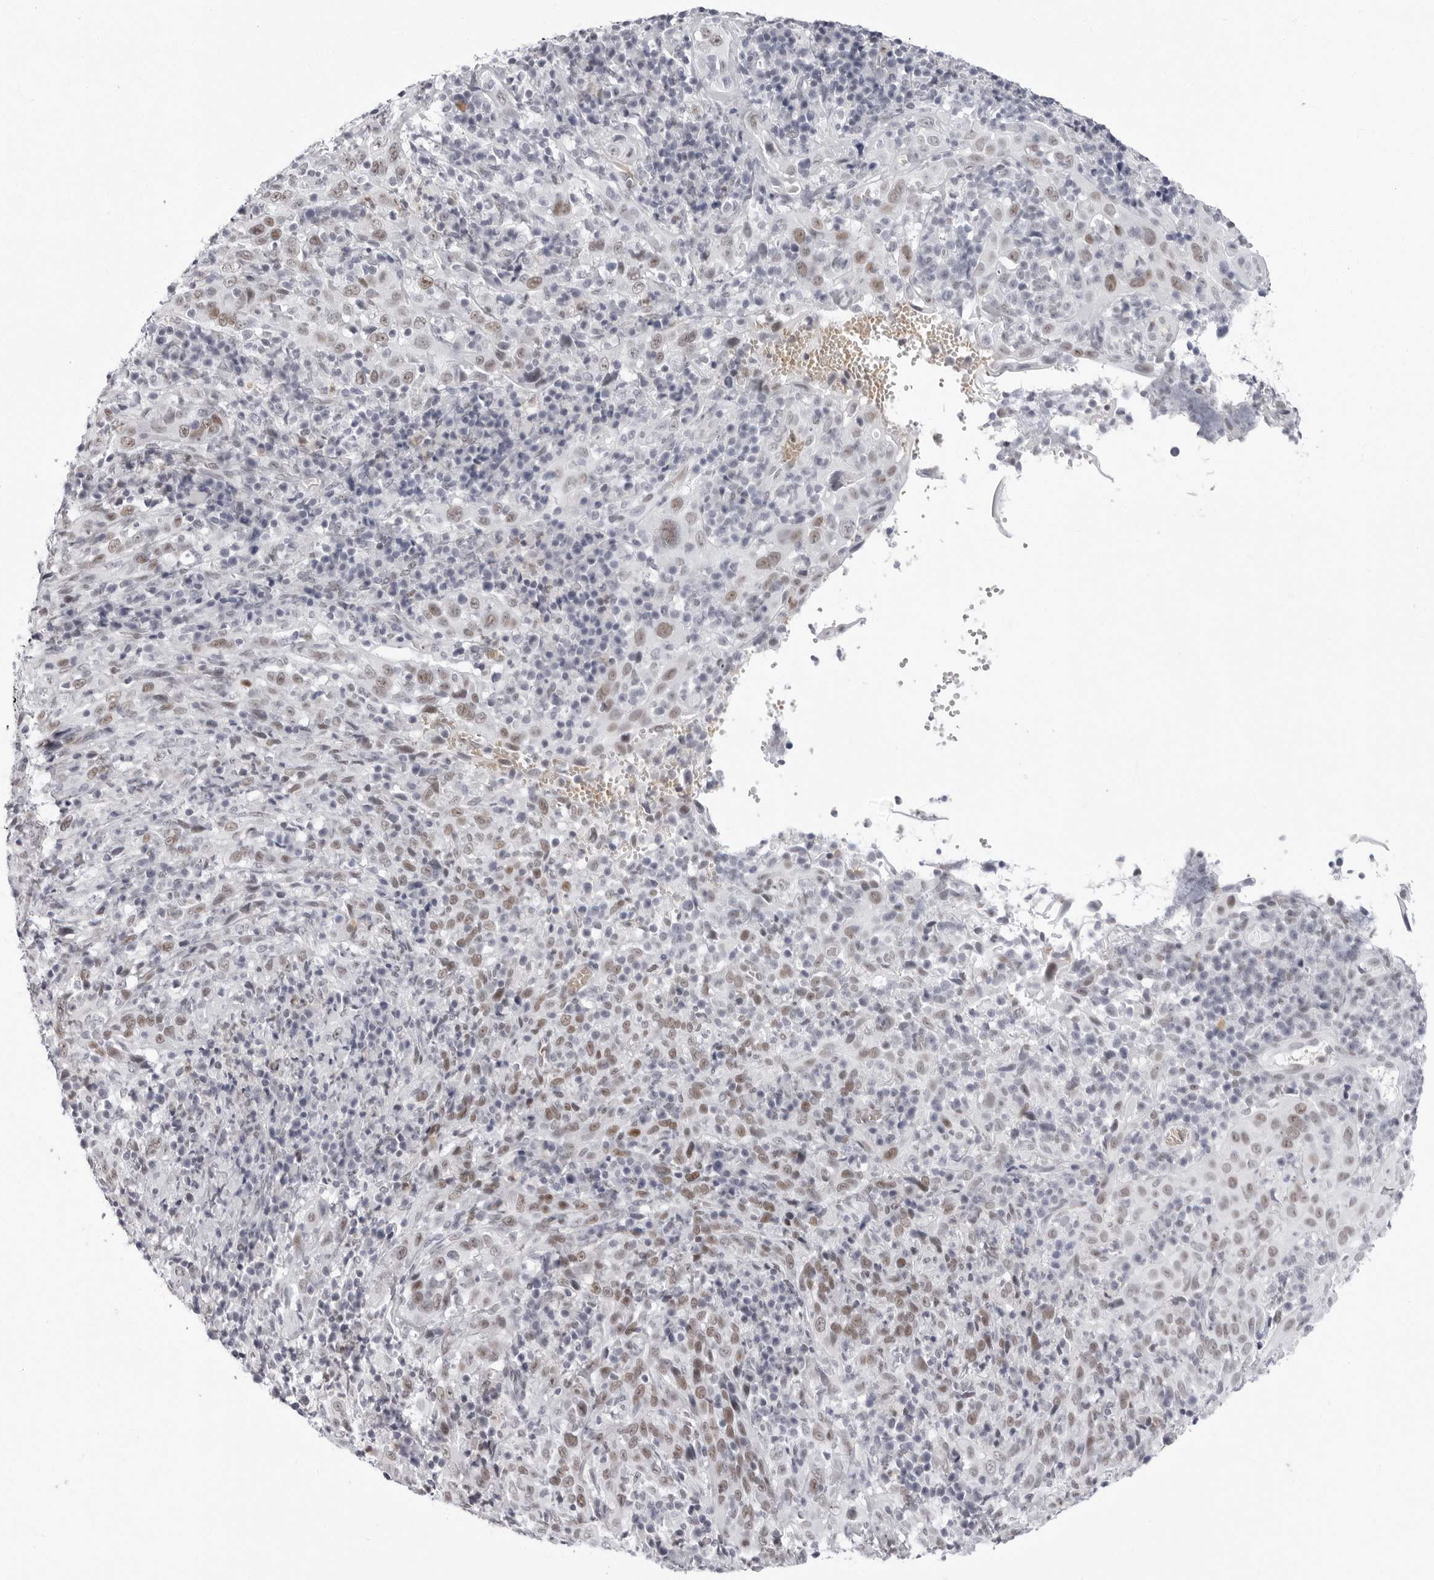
{"staining": {"intensity": "moderate", "quantity": "25%-75%", "location": "nuclear"}, "tissue": "cervical cancer", "cell_type": "Tumor cells", "image_type": "cancer", "snomed": [{"axis": "morphology", "description": "Squamous cell carcinoma, NOS"}, {"axis": "topography", "description": "Cervix"}], "caption": "The image shows a brown stain indicating the presence of a protein in the nuclear of tumor cells in cervical squamous cell carcinoma.", "gene": "VEZF1", "patient": {"sex": "female", "age": 46}}